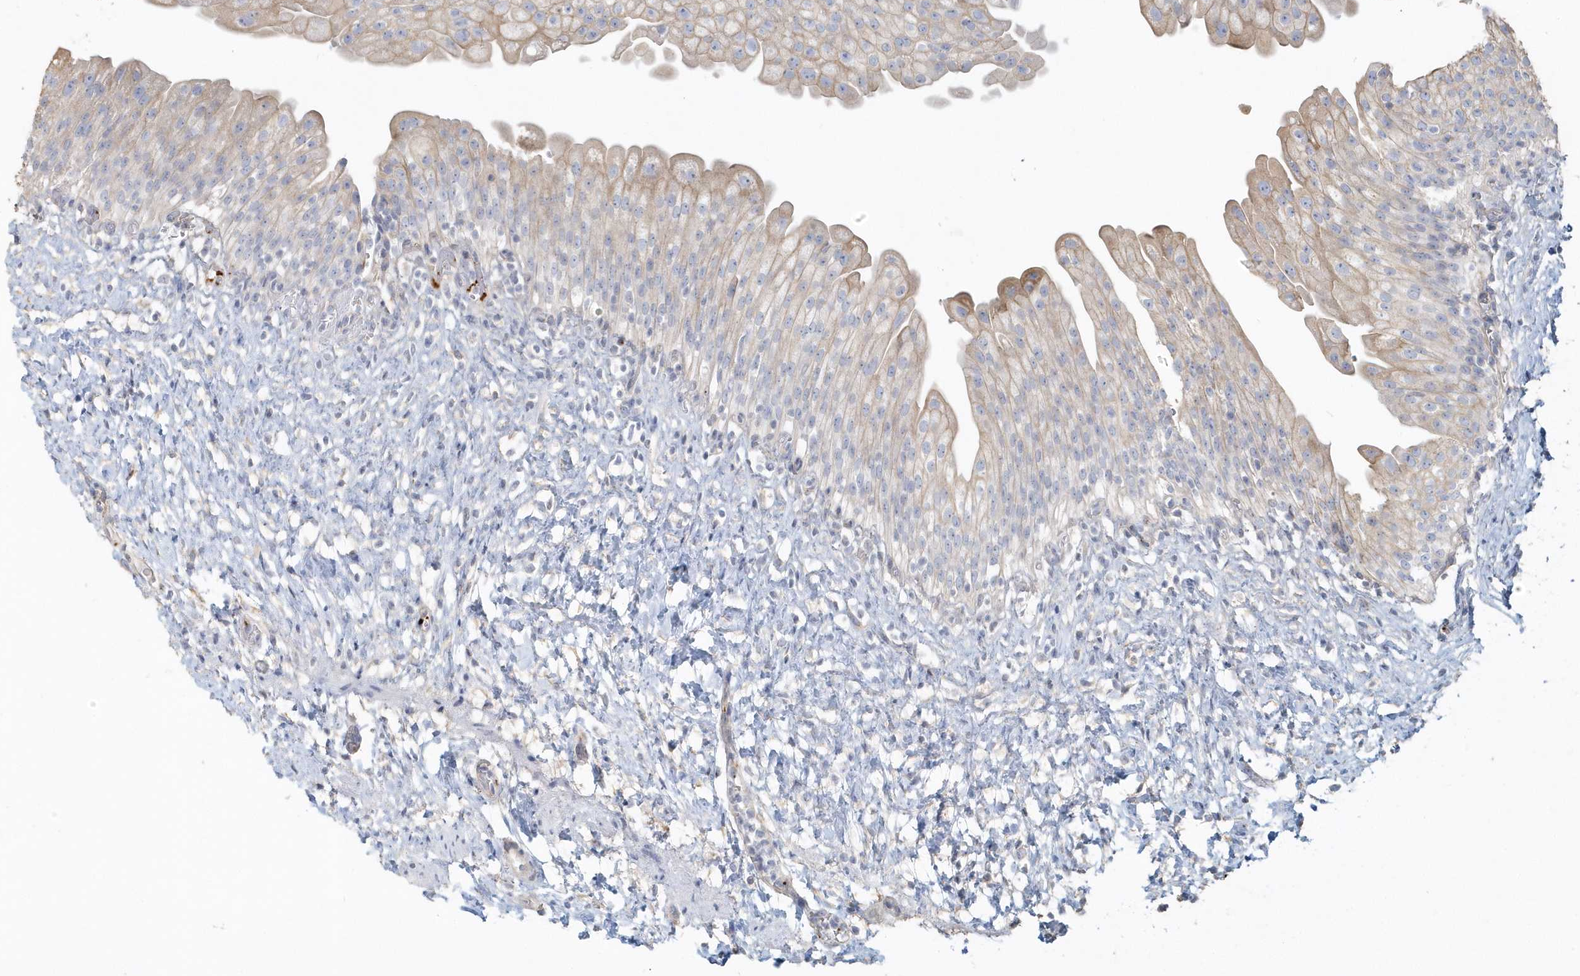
{"staining": {"intensity": "moderate", "quantity": "<25%", "location": "cytoplasmic/membranous"}, "tissue": "urinary bladder", "cell_type": "Urothelial cells", "image_type": "normal", "snomed": [{"axis": "morphology", "description": "Normal tissue, NOS"}, {"axis": "topography", "description": "Urinary bladder"}], "caption": "DAB immunohistochemical staining of normal urinary bladder reveals moderate cytoplasmic/membranous protein expression in about <25% of urothelial cells.", "gene": "MMRN1", "patient": {"sex": "female", "age": 27}}